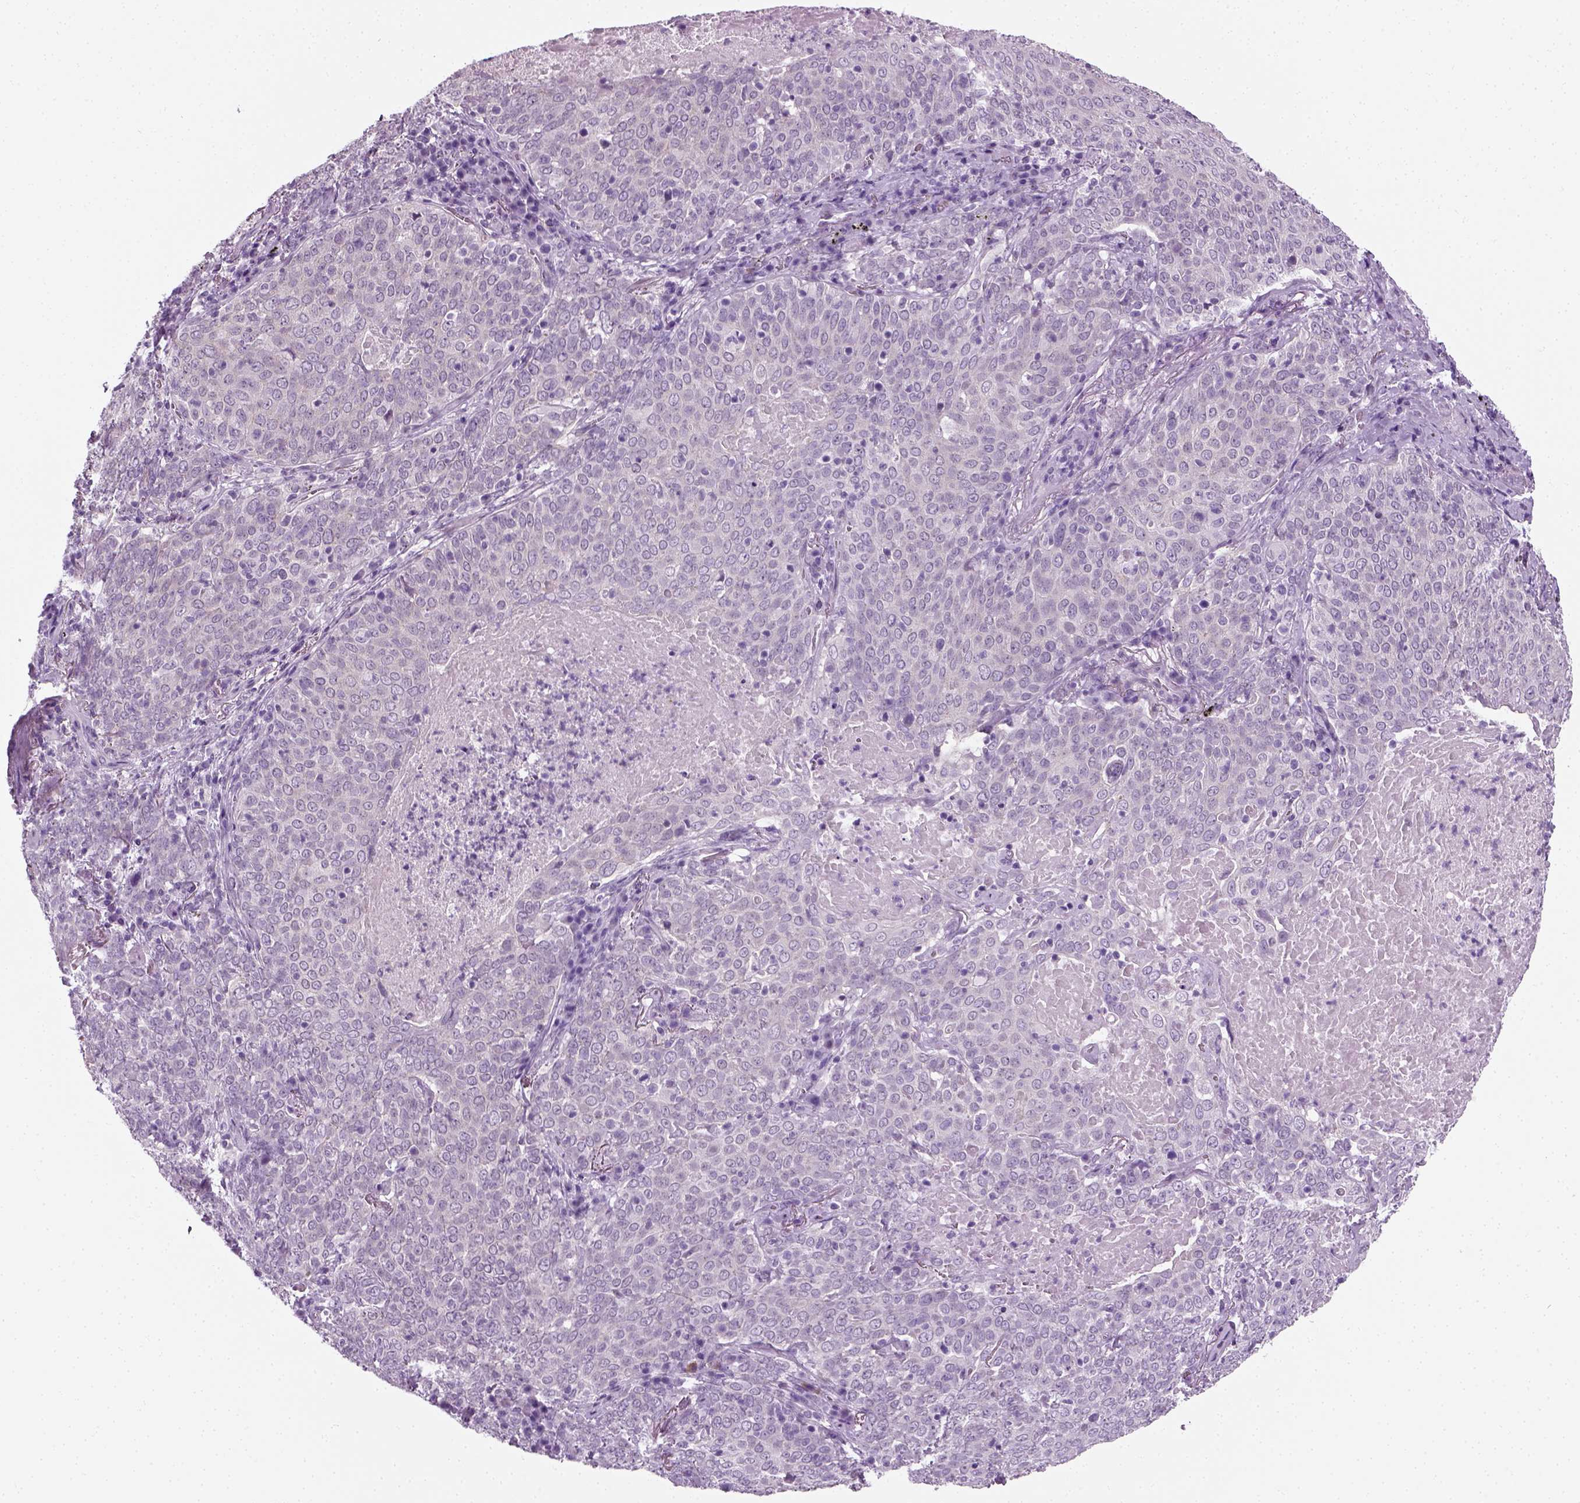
{"staining": {"intensity": "negative", "quantity": "none", "location": "none"}, "tissue": "lung cancer", "cell_type": "Tumor cells", "image_type": "cancer", "snomed": [{"axis": "morphology", "description": "Squamous cell carcinoma, NOS"}, {"axis": "topography", "description": "Lung"}], "caption": "DAB immunohistochemical staining of lung cancer (squamous cell carcinoma) exhibits no significant staining in tumor cells. (DAB (3,3'-diaminobenzidine) IHC with hematoxylin counter stain).", "gene": "SPATA31E1", "patient": {"sex": "male", "age": 82}}